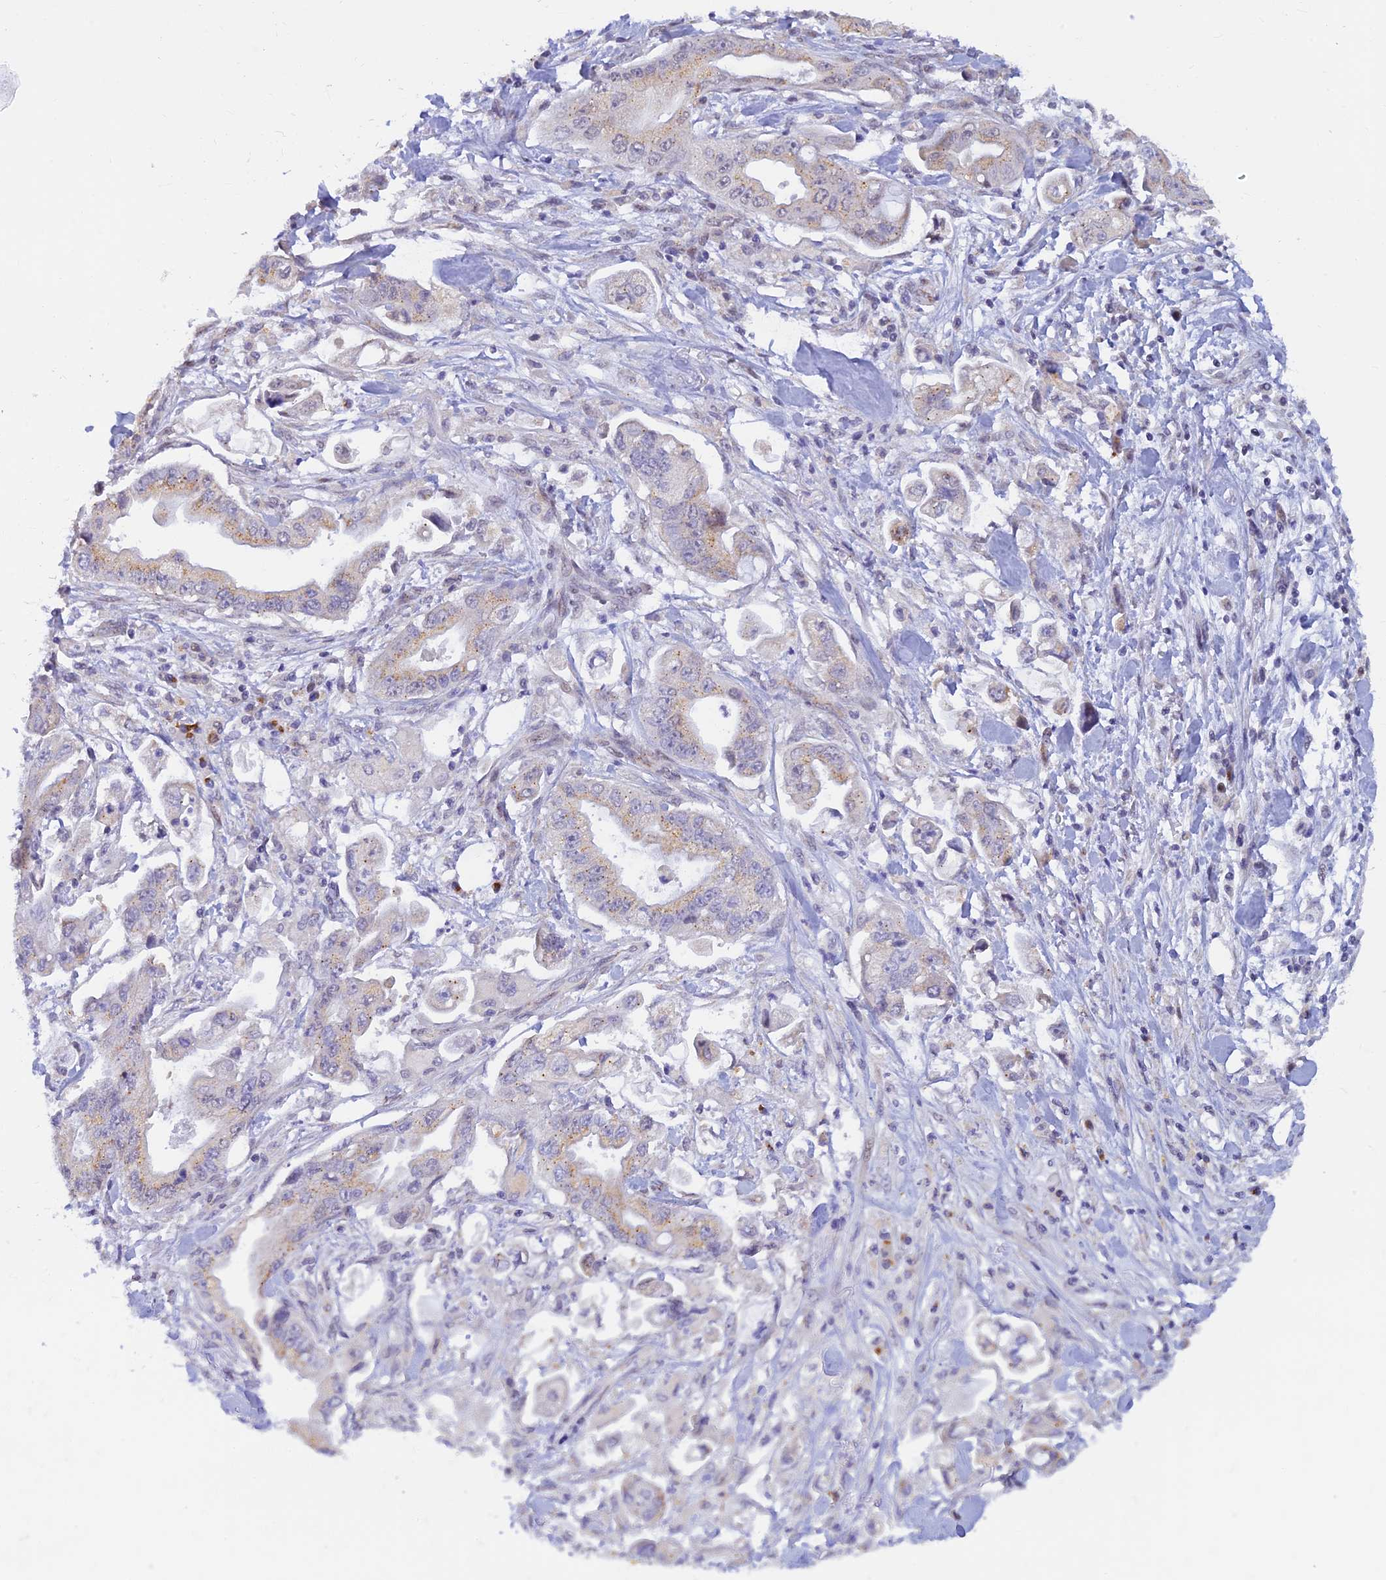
{"staining": {"intensity": "weak", "quantity": "<25%", "location": "cytoplasmic/membranous"}, "tissue": "stomach cancer", "cell_type": "Tumor cells", "image_type": "cancer", "snomed": [{"axis": "morphology", "description": "Adenocarcinoma, NOS"}, {"axis": "topography", "description": "Stomach"}], "caption": "DAB (3,3'-diaminobenzidine) immunohistochemical staining of stomach cancer (adenocarcinoma) displays no significant staining in tumor cells.", "gene": "INKA1", "patient": {"sex": "male", "age": 62}}